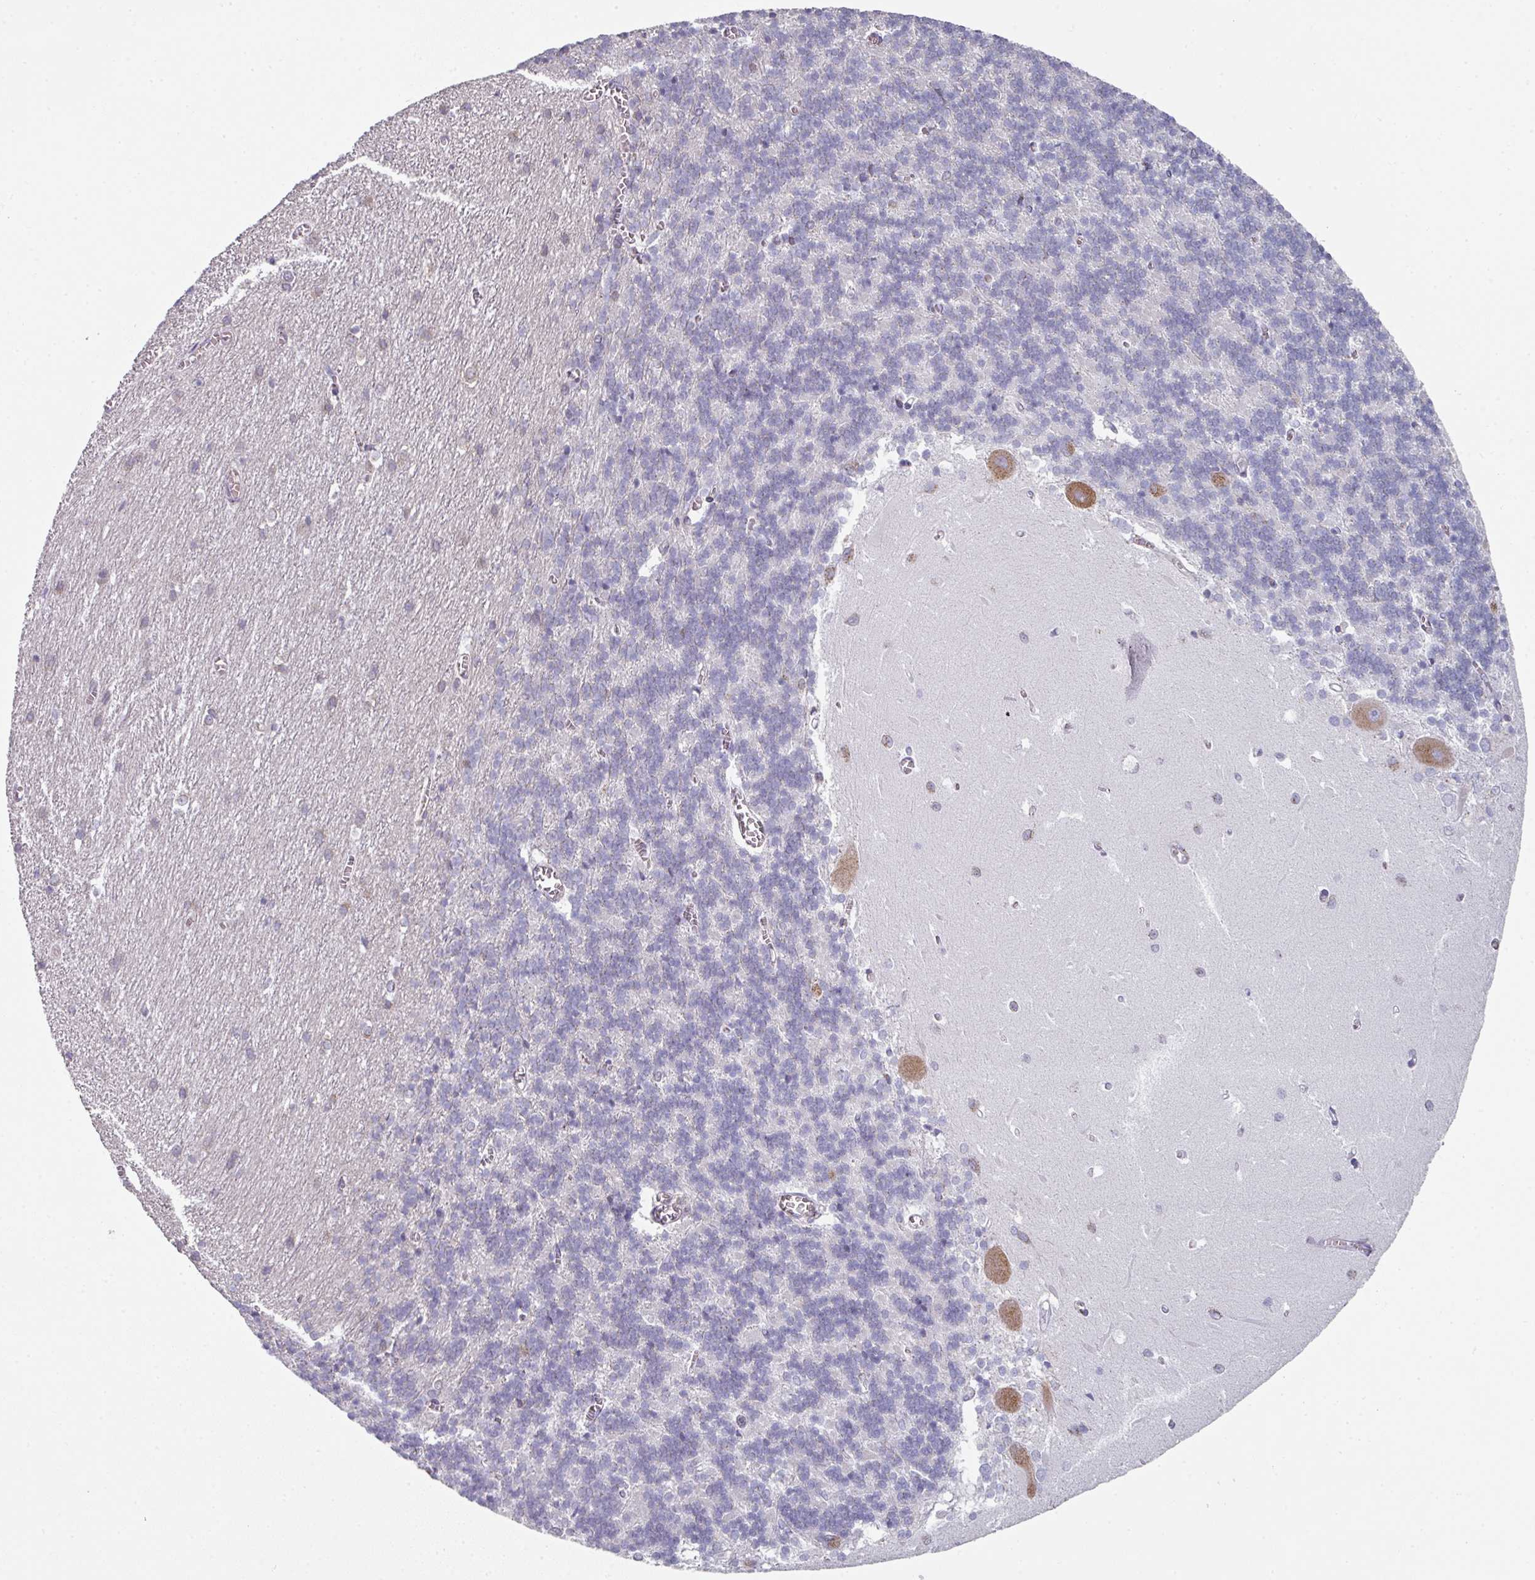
{"staining": {"intensity": "negative", "quantity": "none", "location": "none"}, "tissue": "cerebellum", "cell_type": "Cells in granular layer", "image_type": "normal", "snomed": [{"axis": "morphology", "description": "Normal tissue, NOS"}, {"axis": "topography", "description": "Cerebellum"}], "caption": "IHC photomicrograph of unremarkable cerebellum: human cerebellum stained with DAB shows no significant protein staining in cells in granular layer. (Brightfield microscopy of DAB (3,3'-diaminobenzidine) immunohistochemistry (IHC) at high magnification).", "gene": "CCDC85B", "patient": {"sex": "male", "age": 37}}